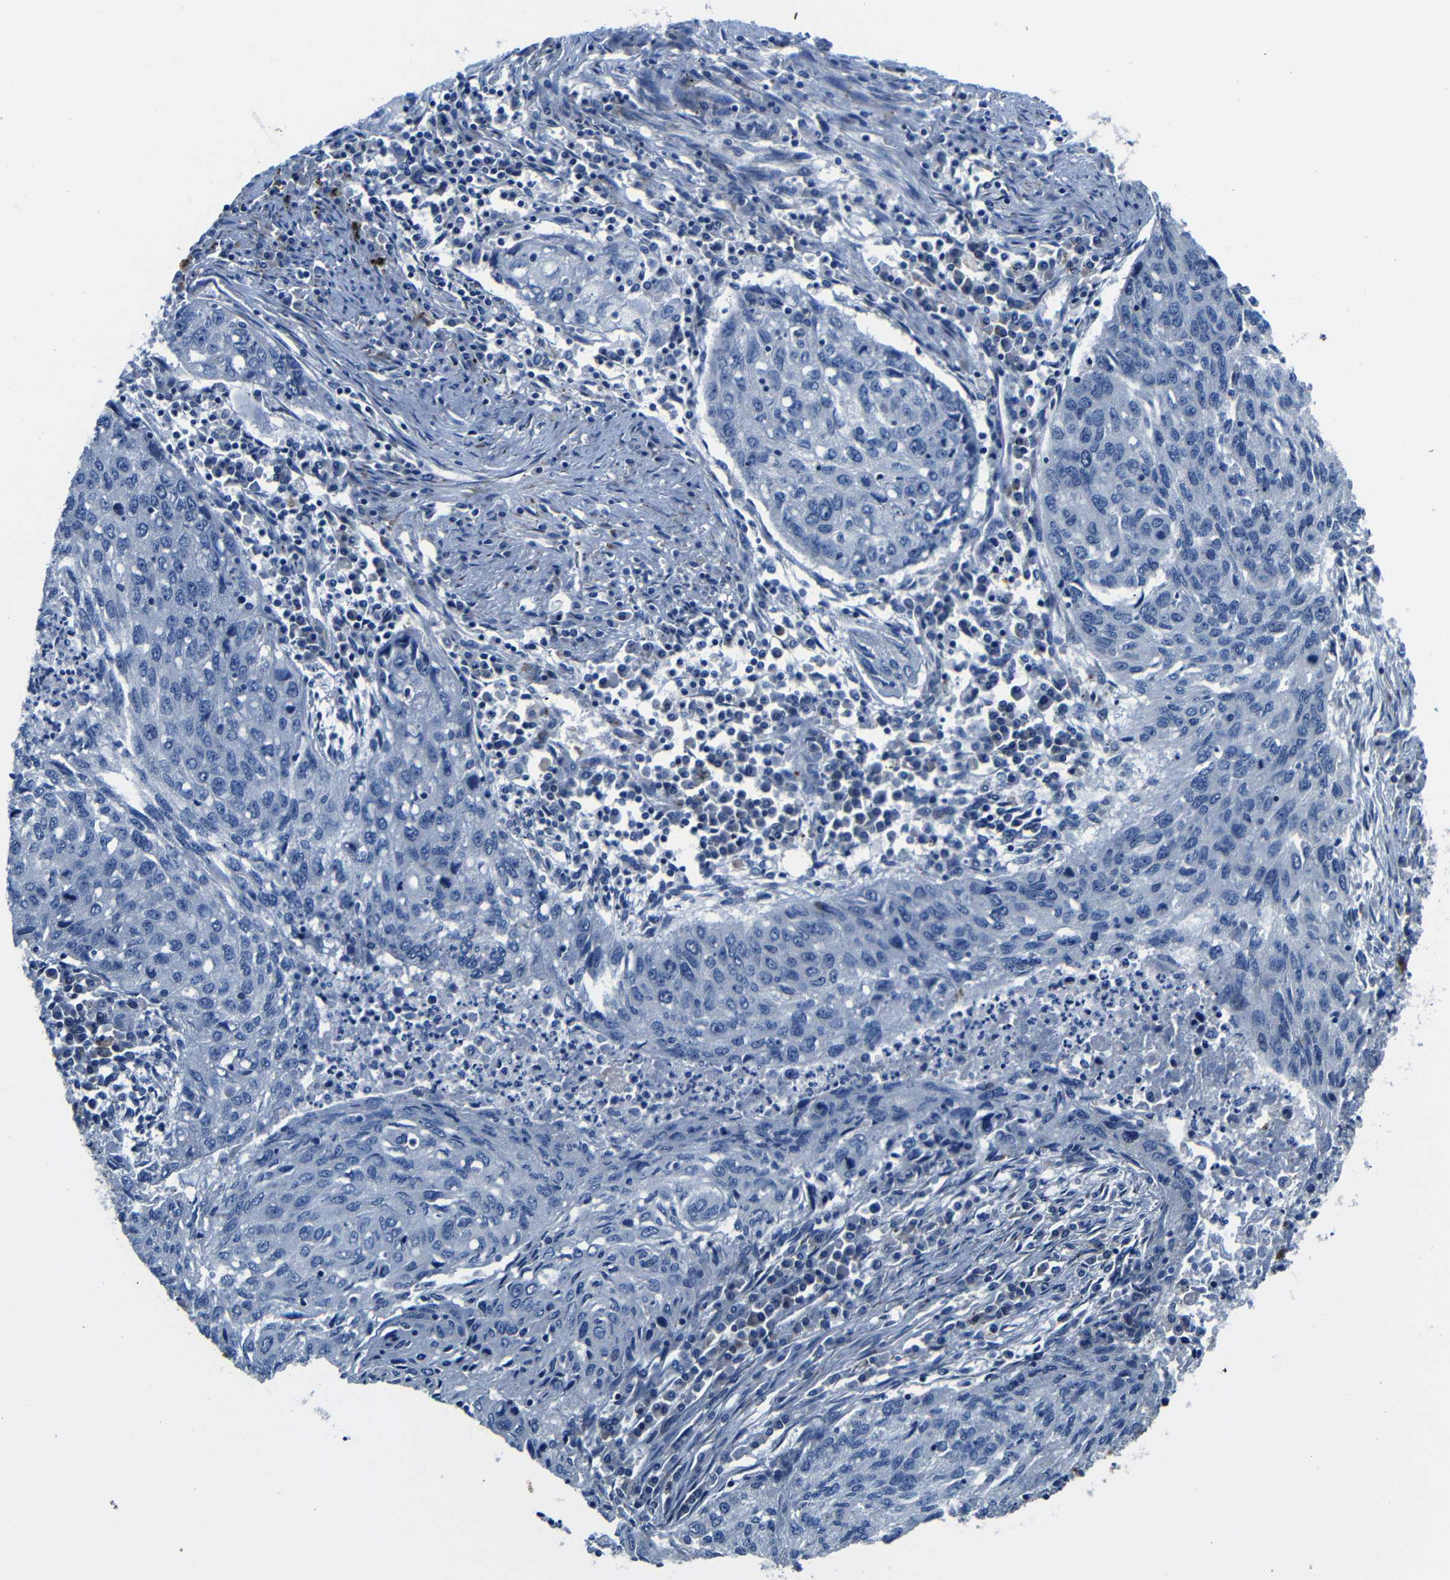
{"staining": {"intensity": "negative", "quantity": "none", "location": "none"}, "tissue": "lung cancer", "cell_type": "Tumor cells", "image_type": "cancer", "snomed": [{"axis": "morphology", "description": "Squamous cell carcinoma, NOS"}, {"axis": "topography", "description": "Lung"}], "caption": "IHC image of neoplastic tissue: lung cancer stained with DAB (3,3'-diaminobenzidine) demonstrates no significant protein expression in tumor cells.", "gene": "TNFAIP1", "patient": {"sex": "female", "age": 63}}